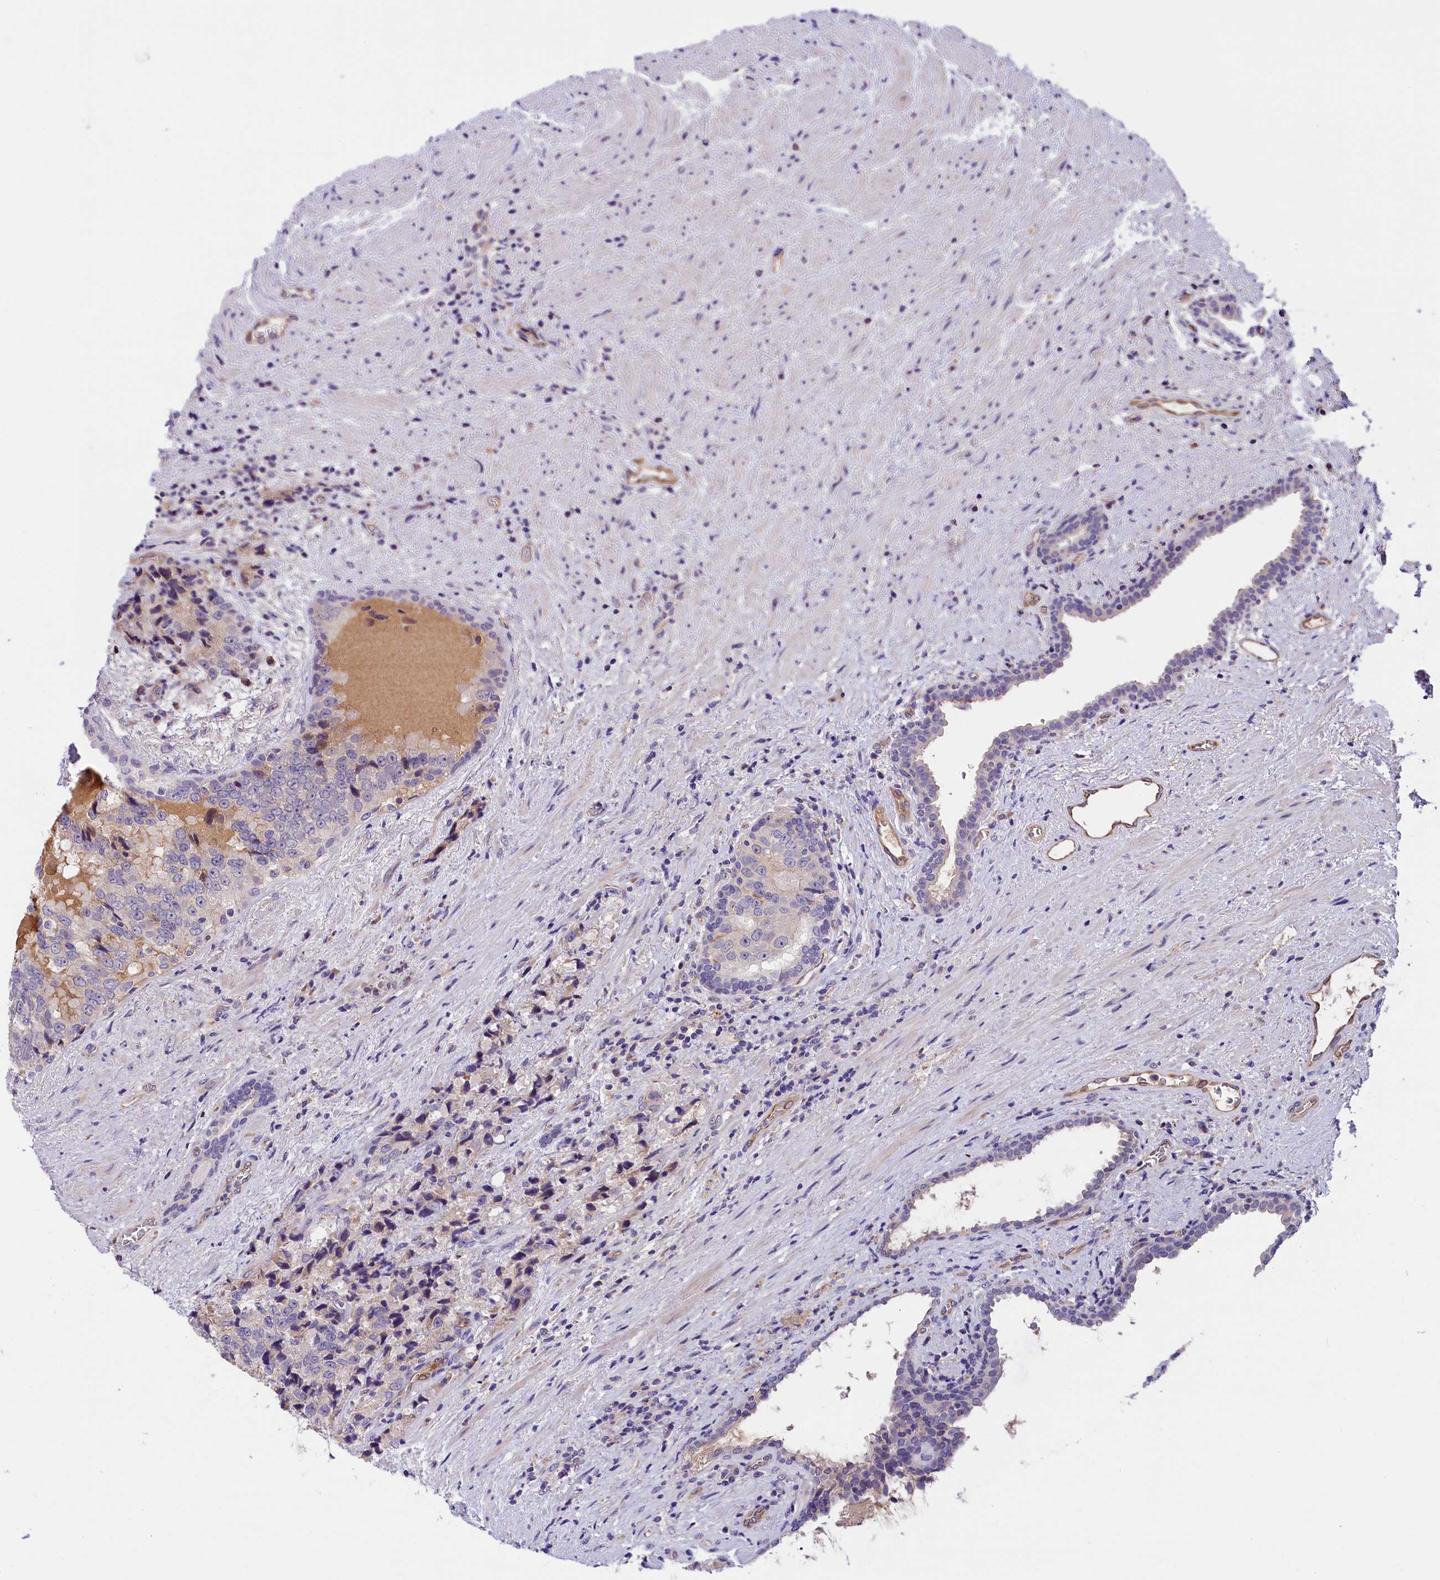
{"staining": {"intensity": "negative", "quantity": "none", "location": "none"}, "tissue": "prostate cancer", "cell_type": "Tumor cells", "image_type": "cancer", "snomed": [{"axis": "morphology", "description": "Adenocarcinoma, High grade"}, {"axis": "topography", "description": "Prostate"}], "caption": "Photomicrograph shows no significant protein expression in tumor cells of adenocarcinoma (high-grade) (prostate).", "gene": "CCDC32", "patient": {"sex": "male", "age": 70}}